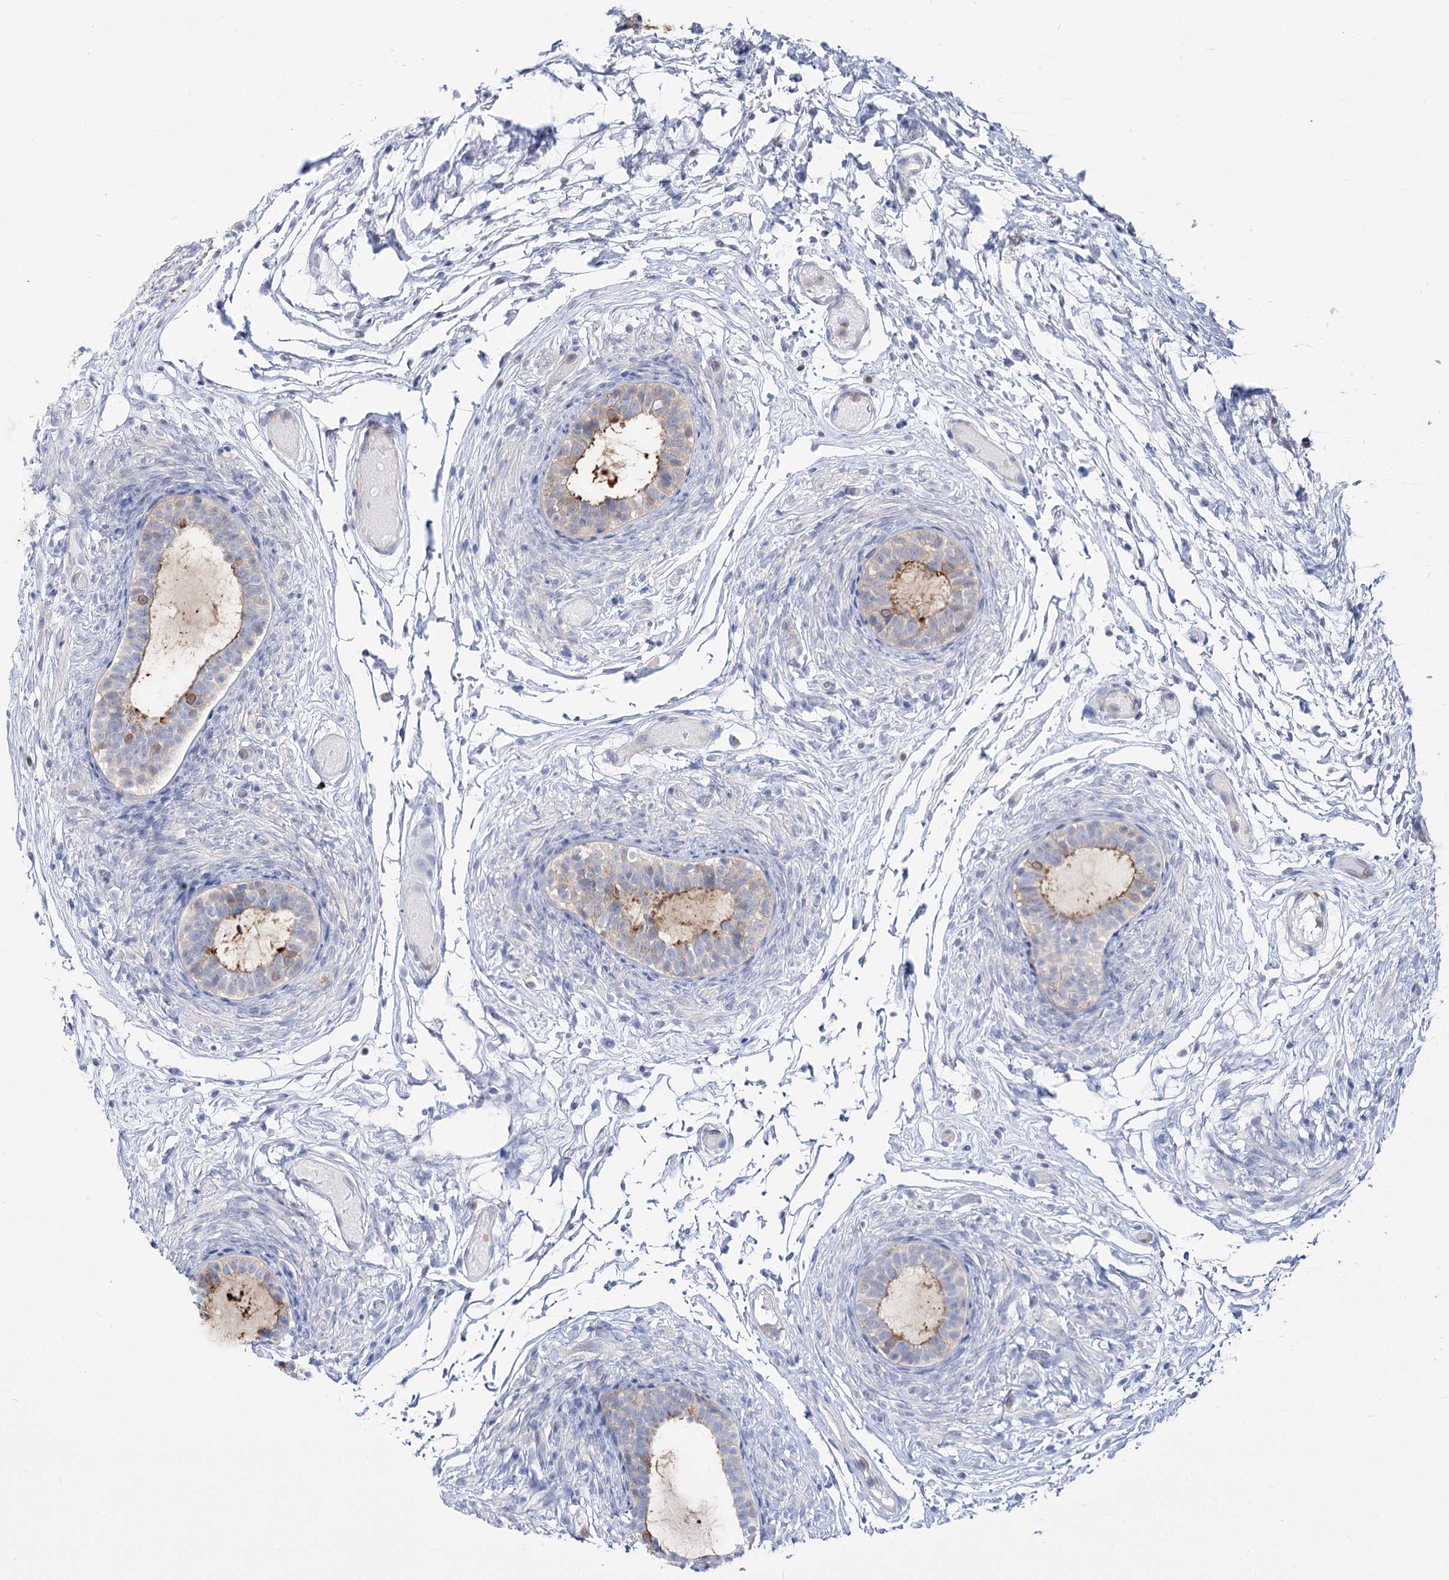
{"staining": {"intensity": "weak", "quantity": "25%-75%", "location": "cytoplasmic/membranous"}, "tissue": "epididymis", "cell_type": "Glandular cells", "image_type": "normal", "snomed": [{"axis": "morphology", "description": "Normal tissue, NOS"}, {"axis": "topography", "description": "Epididymis"}], "caption": "Immunohistochemical staining of benign human epididymis reveals weak cytoplasmic/membranous protein expression in approximately 25%-75% of glandular cells. (DAB (3,3'-diaminobenzidine) IHC with brightfield microscopy, high magnification).", "gene": "UGP2", "patient": {"sex": "male", "age": 5}}